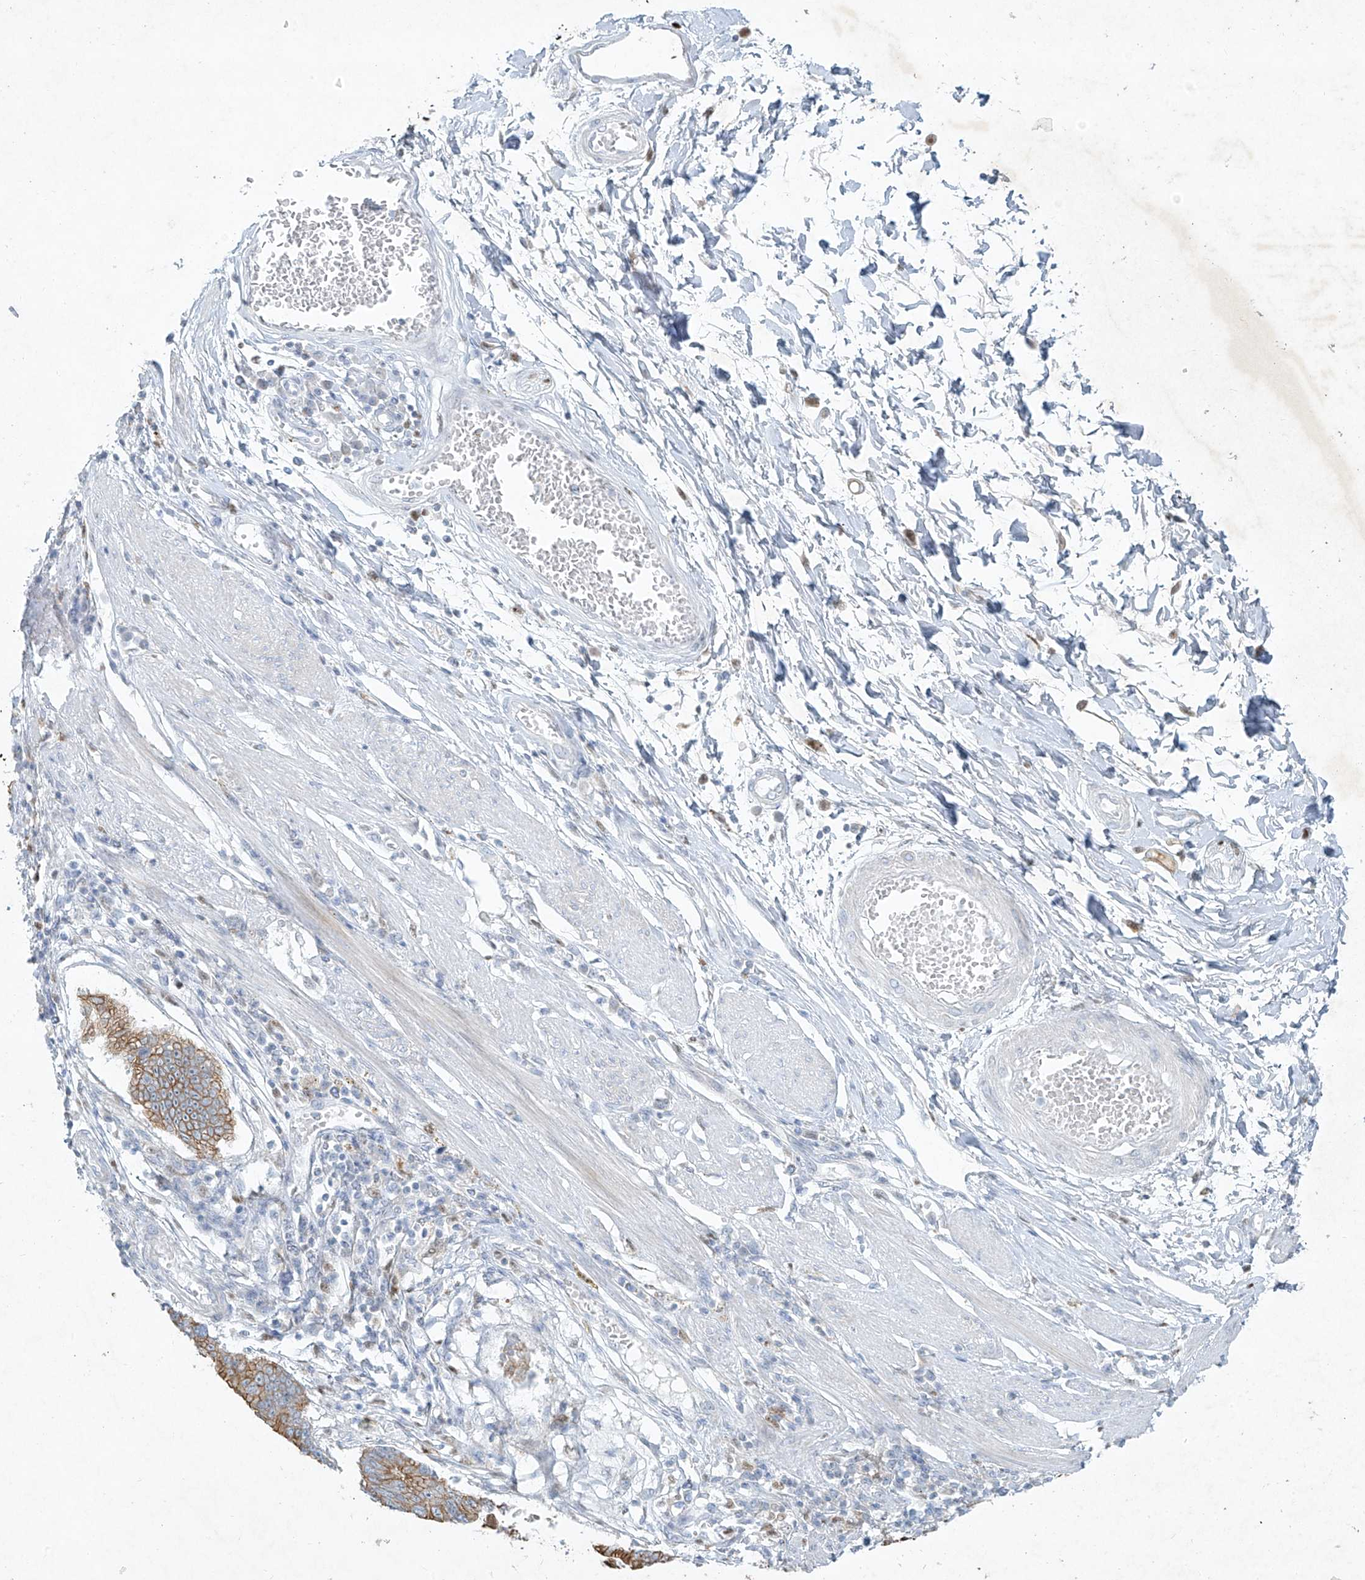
{"staining": {"intensity": "moderate", "quantity": ">75%", "location": "cytoplasmic/membranous"}, "tissue": "stomach cancer", "cell_type": "Tumor cells", "image_type": "cancer", "snomed": [{"axis": "morphology", "description": "Adenocarcinoma, NOS"}, {"axis": "topography", "description": "Stomach"}], "caption": "This image reveals stomach cancer (adenocarcinoma) stained with immunohistochemistry to label a protein in brown. The cytoplasmic/membranous of tumor cells show moderate positivity for the protein. Nuclei are counter-stained blue.", "gene": "TUBE1", "patient": {"sex": "male", "age": 59}}